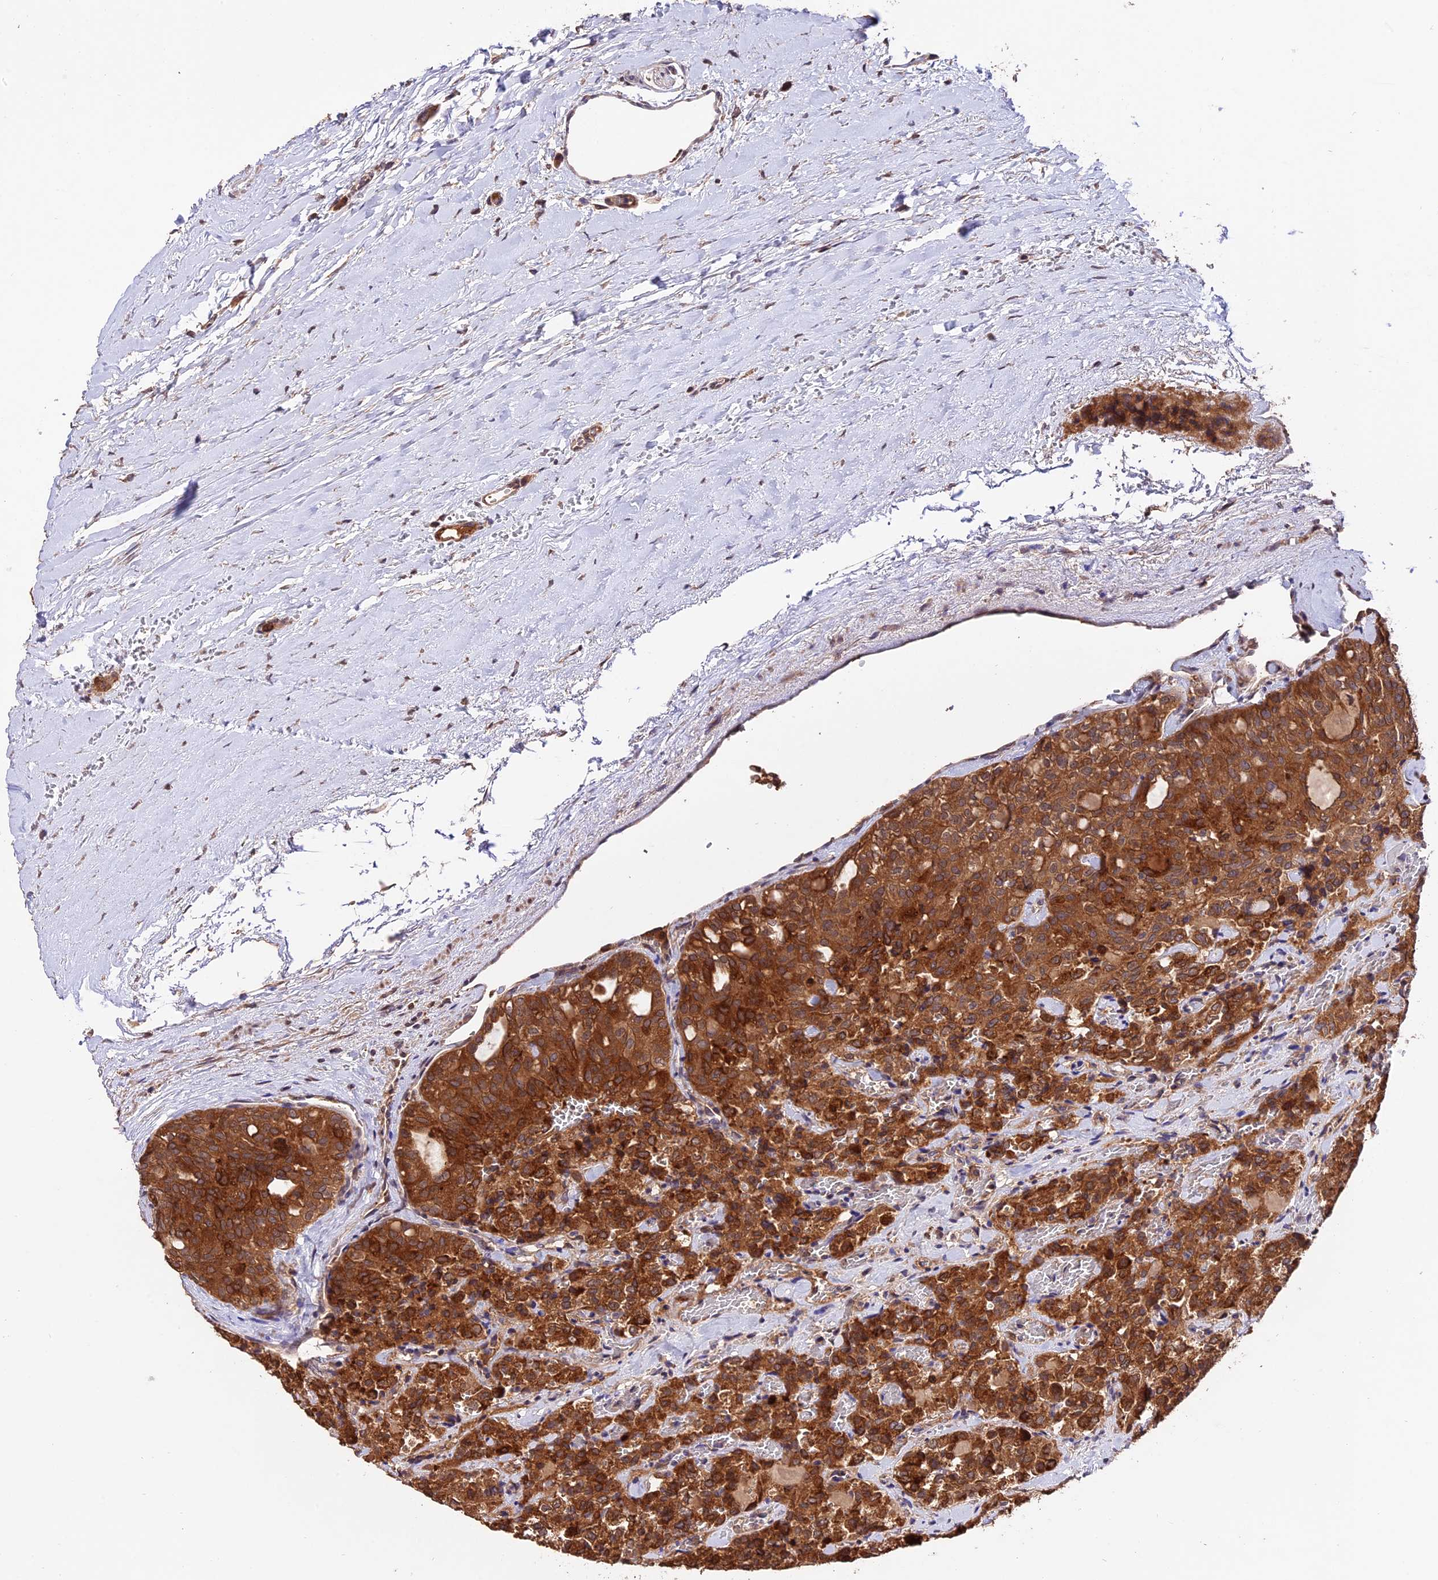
{"staining": {"intensity": "strong", "quantity": ">75%", "location": "cytoplasmic/membranous"}, "tissue": "thyroid cancer", "cell_type": "Tumor cells", "image_type": "cancer", "snomed": [{"axis": "morphology", "description": "Follicular adenoma carcinoma, NOS"}, {"axis": "topography", "description": "Thyroid gland"}], "caption": "Immunohistochemical staining of thyroid cancer (follicular adenoma carcinoma) shows high levels of strong cytoplasmic/membranous protein positivity in about >75% of tumor cells.", "gene": "TRMT1", "patient": {"sex": "male", "age": 75}}